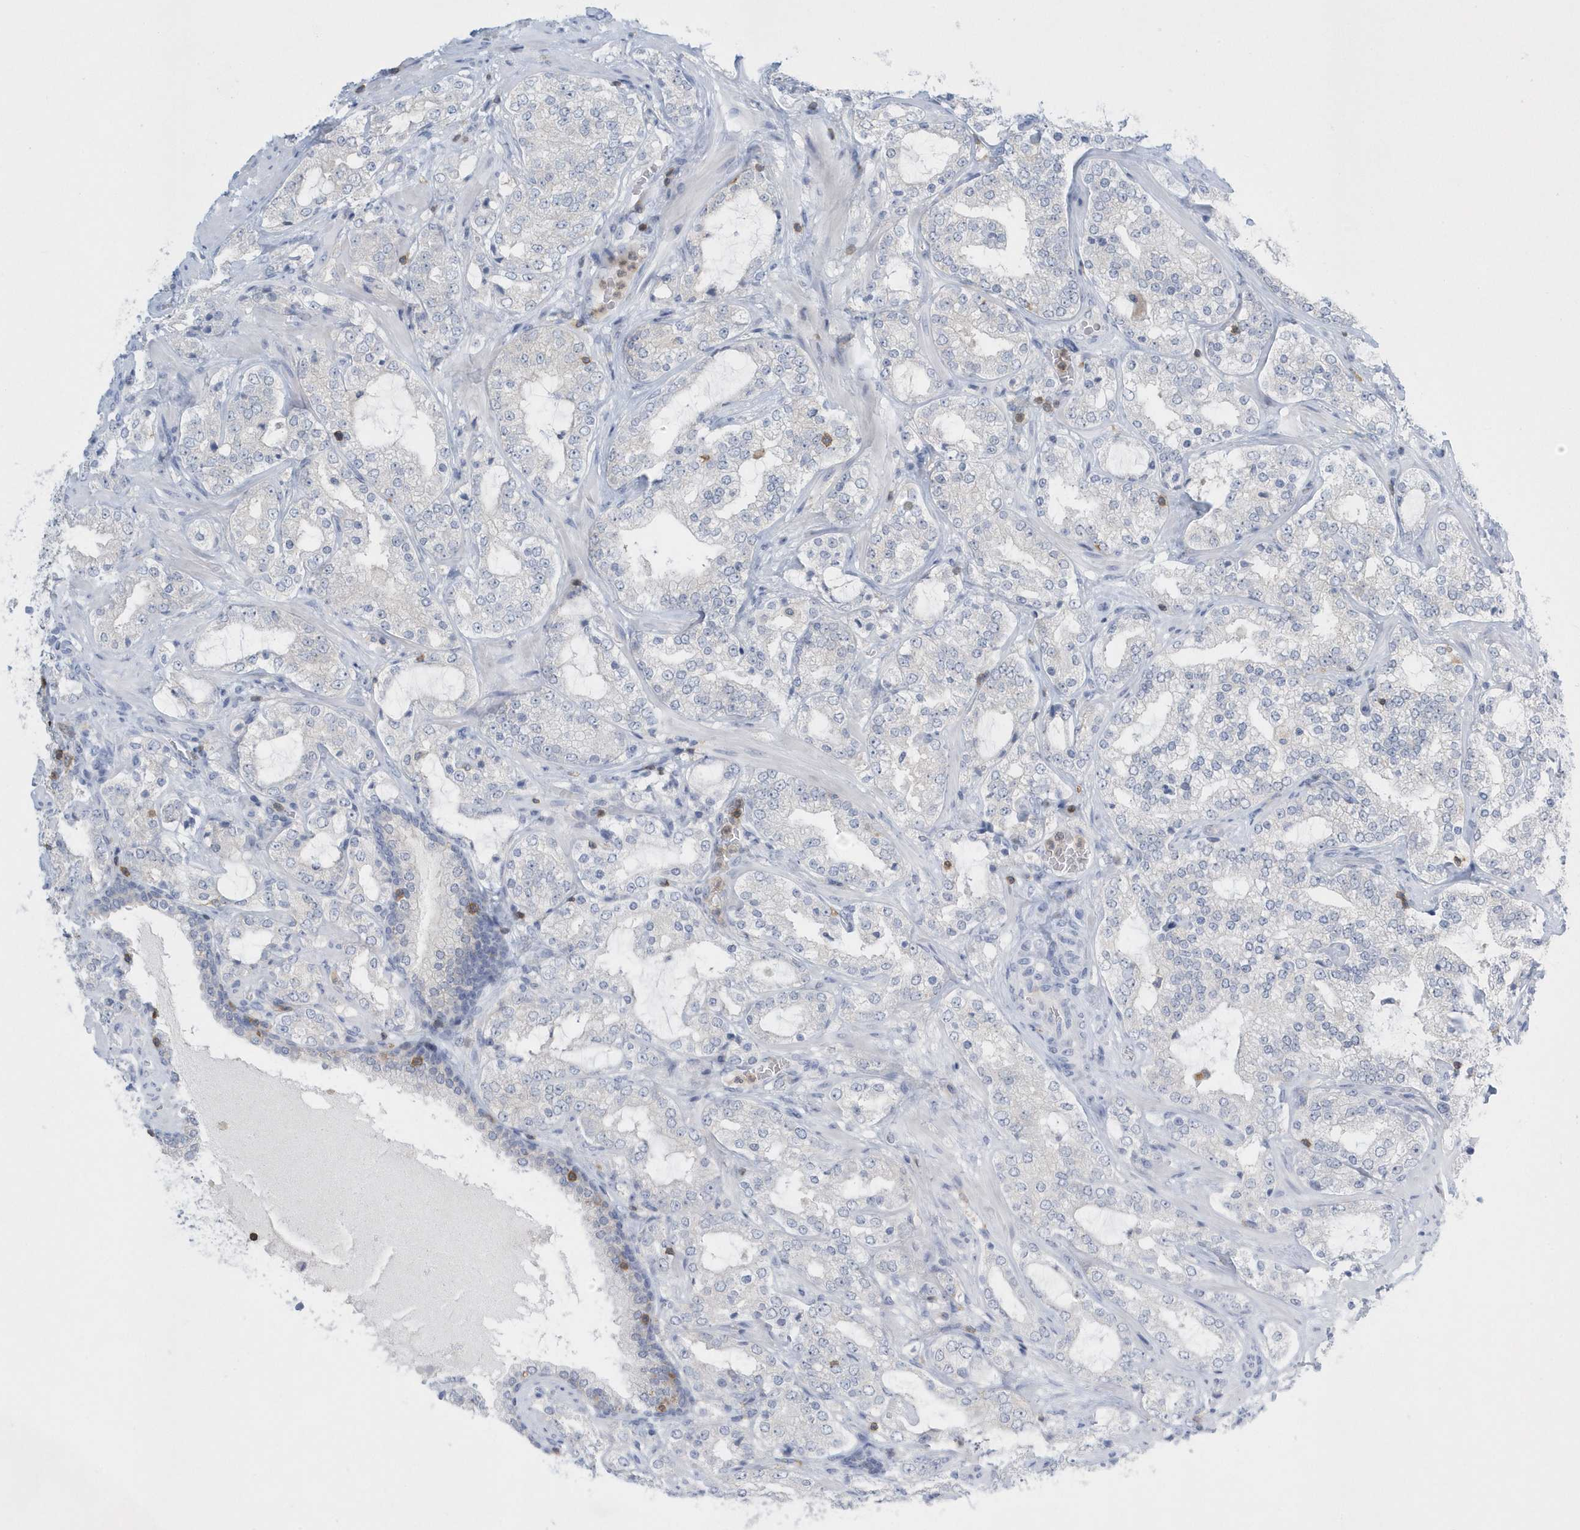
{"staining": {"intensity": "negative", "quantity": "none", "location": "none"}, "tissue": "prostate cancer", "cell_type": "Tumor cells", "image_type": "cancer", "snomed": [{"axis": "morphology", "description": "Adenocarcinoma, High grade"}, {"axis": "topography", "description": "Prostate"}], "caption": "DAB (3,3'-diaminobenzidine) immunohistochemical staining of human prostate cancer (adenocarcinoma (high-grade)) exhibits no significant staining in tumor cells.", "gene": "PSD4", "patient": {"sex": "male", "age": 64}}